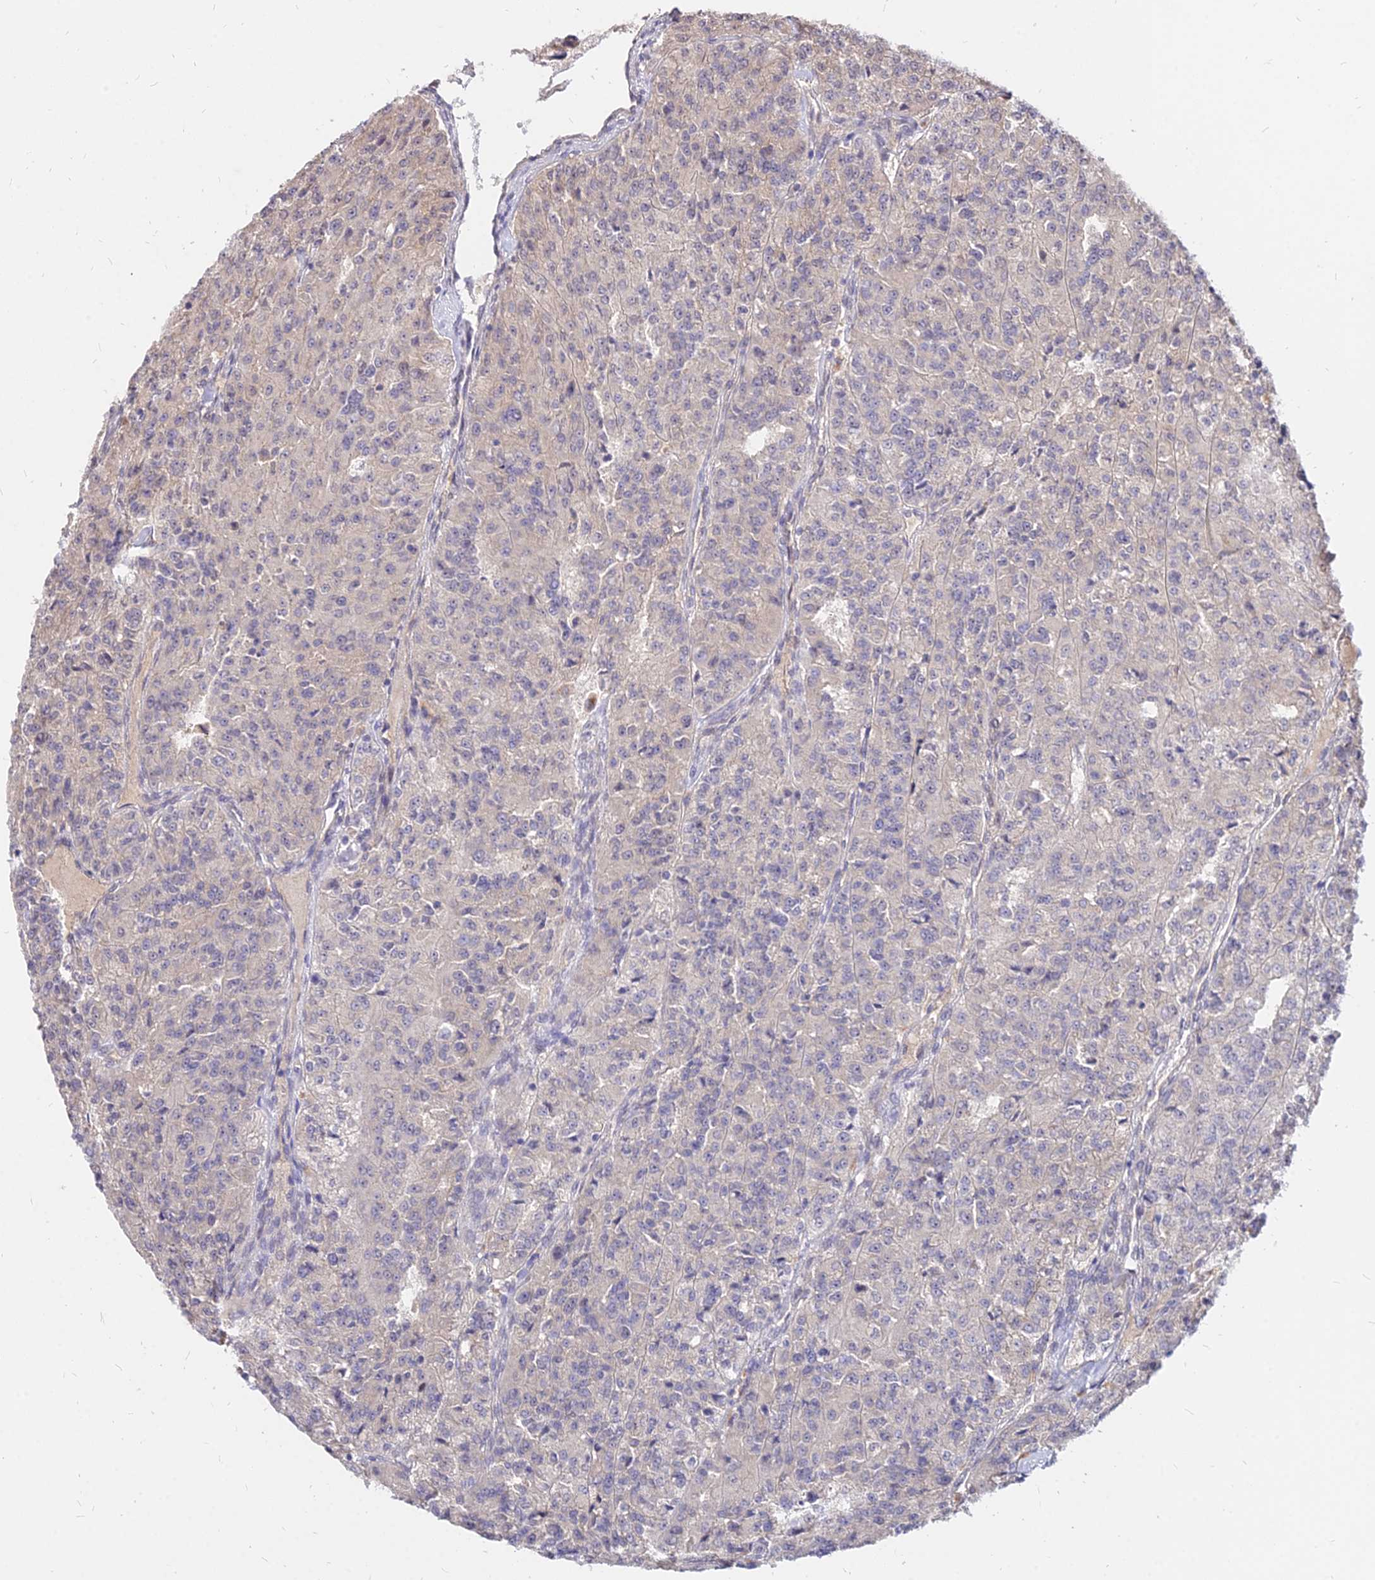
{"staining": {"intensity": "negative", "quantity": "none", "location": "none"}, "tissue": "renal cancer", "cell_type": "Tumor cells", "image_type": "cancer", "snomed": [{"axis": "morphology", "description": "Adenocarcinoma, NOS"}, {"axis": "topography", "description": "Kidney"}], "caption": "This is a histopathology image of immunohistochemistry staining of renal adenocarcinoma, which shows no expression in tumor cells.", "gene": "C11orf68", "patient": {"sex": "female", "age": 63}}